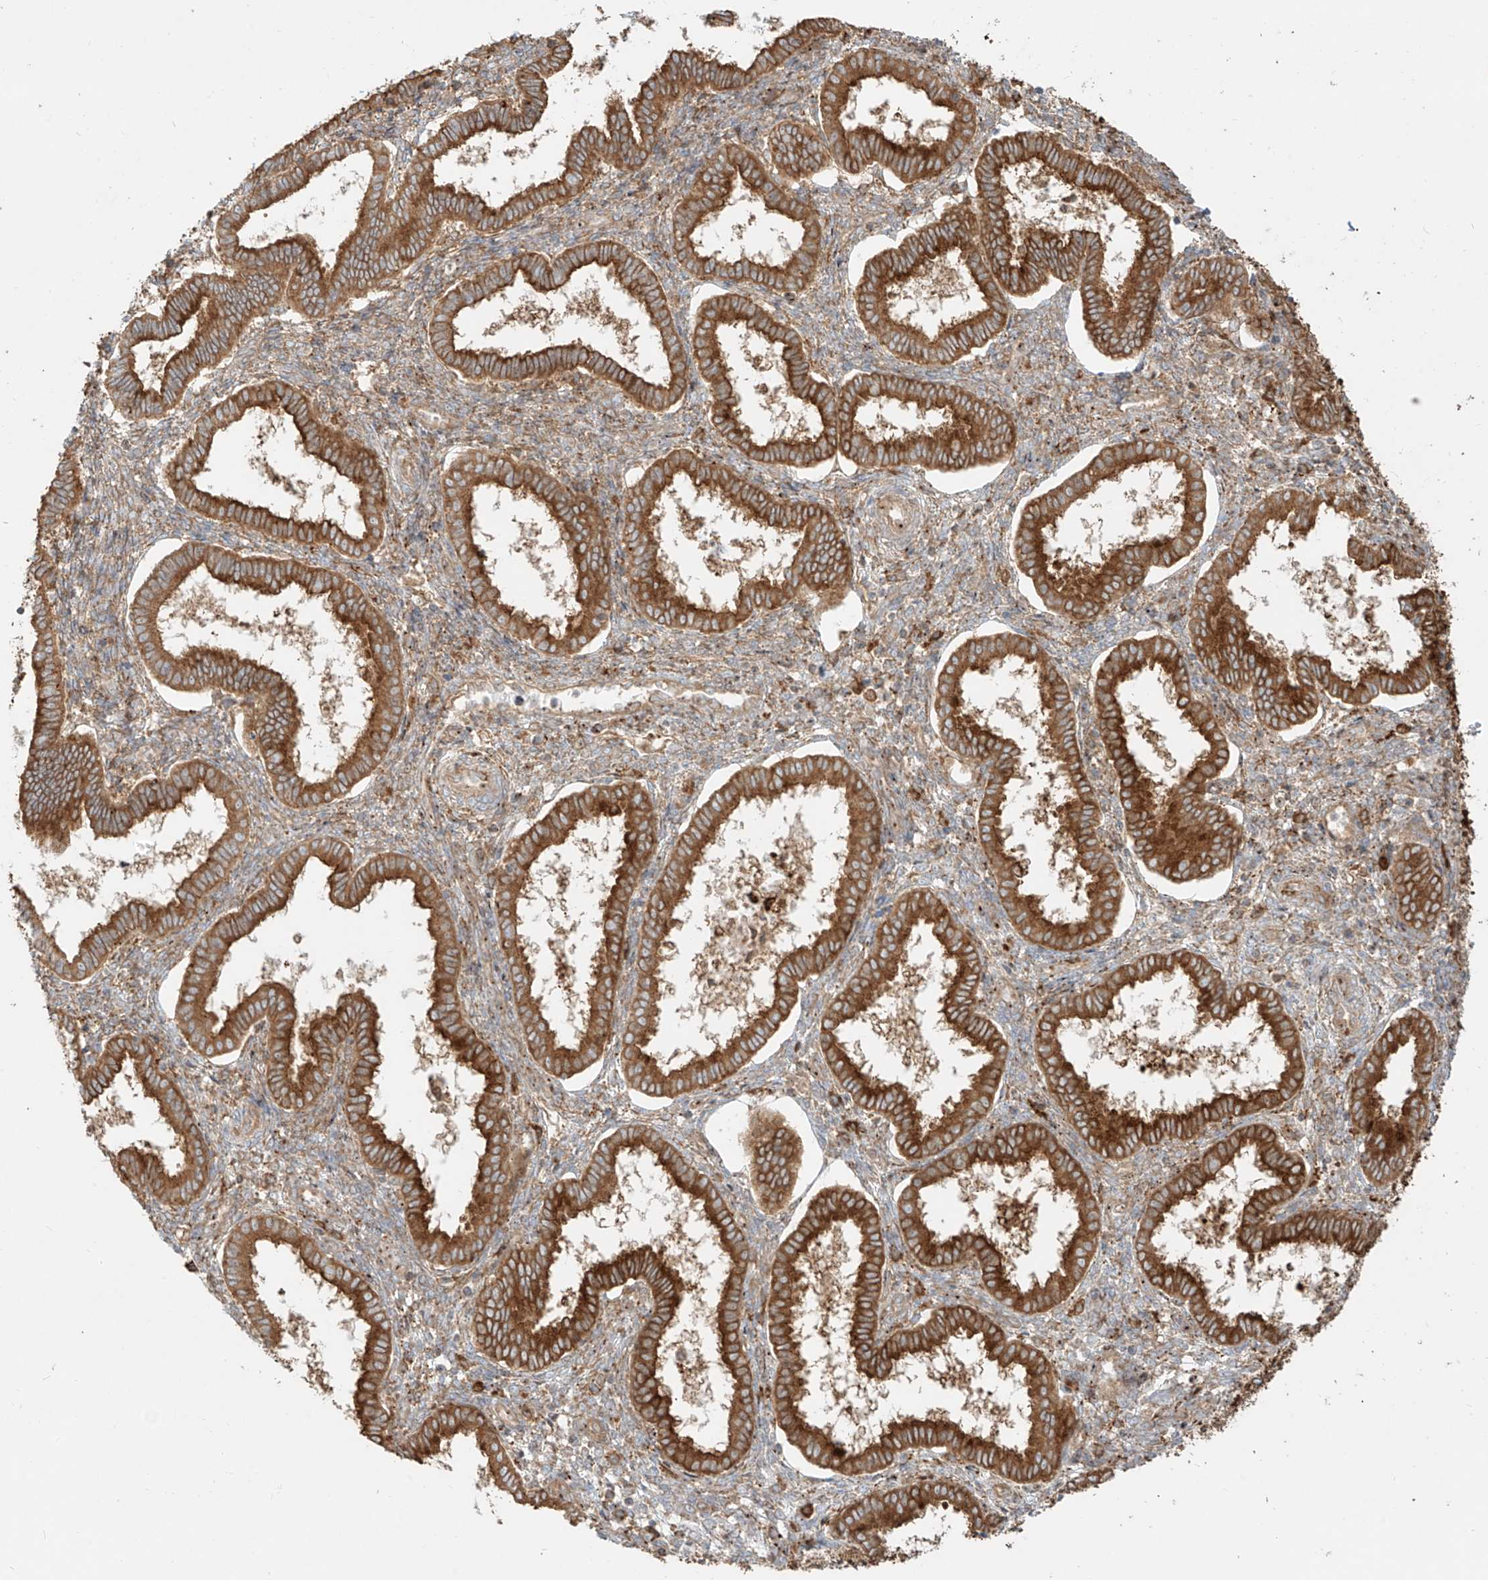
{"staining": {"intensity": "moderate", "quantity": ">75%", "location": "cytoplasmic/membranous"}, "tissue": "endometrium", "cell_type": "Cells in endometrial stroma", "image_type": "normal", "snomed": [{"axis": "morphology", "description": "Normal tissue, NOS"}, {"axis": "topography", "description": "Endometrium"}], "caption": "Brown immunohistochemical staining in normal human endometrium shows moderate cytoplasmic/membranous staining in about >75% of cells in endometrial stroma.", "gene": "SNX9", "patient": {"sex": "female", "age": 24}}